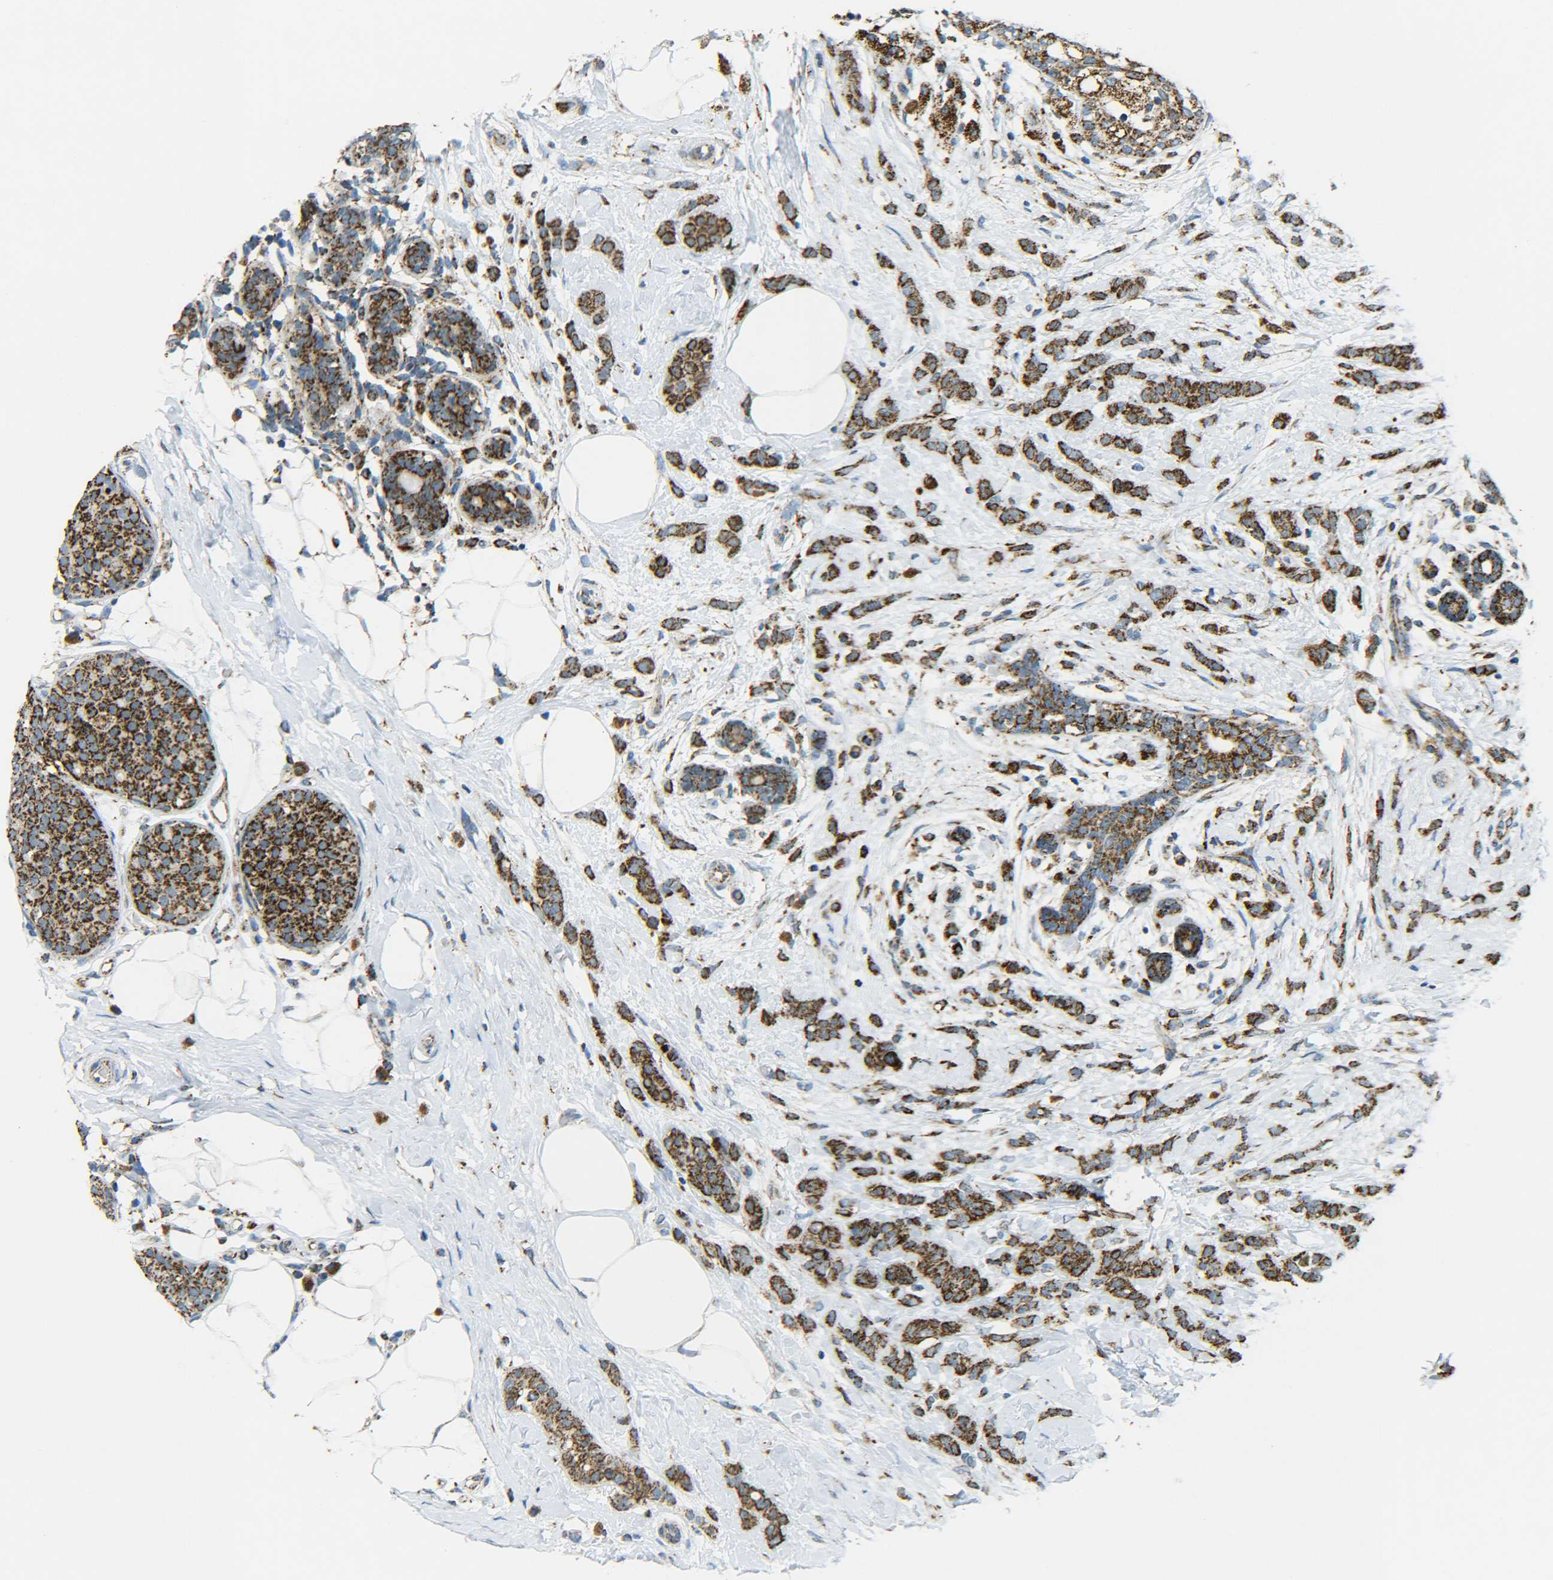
{"staining": {"intensity": "strong", "quantity": ">75%", "location": "cytoplasmic/membranous"}, "tissue": "breast cancer", "cell_type": "Tumor cells", "image_type": "cancer", "snomed": [{"axis": "morphology", "description": "Lobular carcinoma, in situ"}, {"axis": "morphology", "description": "Lobular carcinoma"}, {"axis": "topography", "description": "Breast"}], "caption": "Protein expression analysis of human breast lobular carcinoma reveals strong cytoplasmic/membranous positivity in about >75% of tumor cells.", "gene": "CYB5R1", "patient": {"sex": "female", "age": 41}}